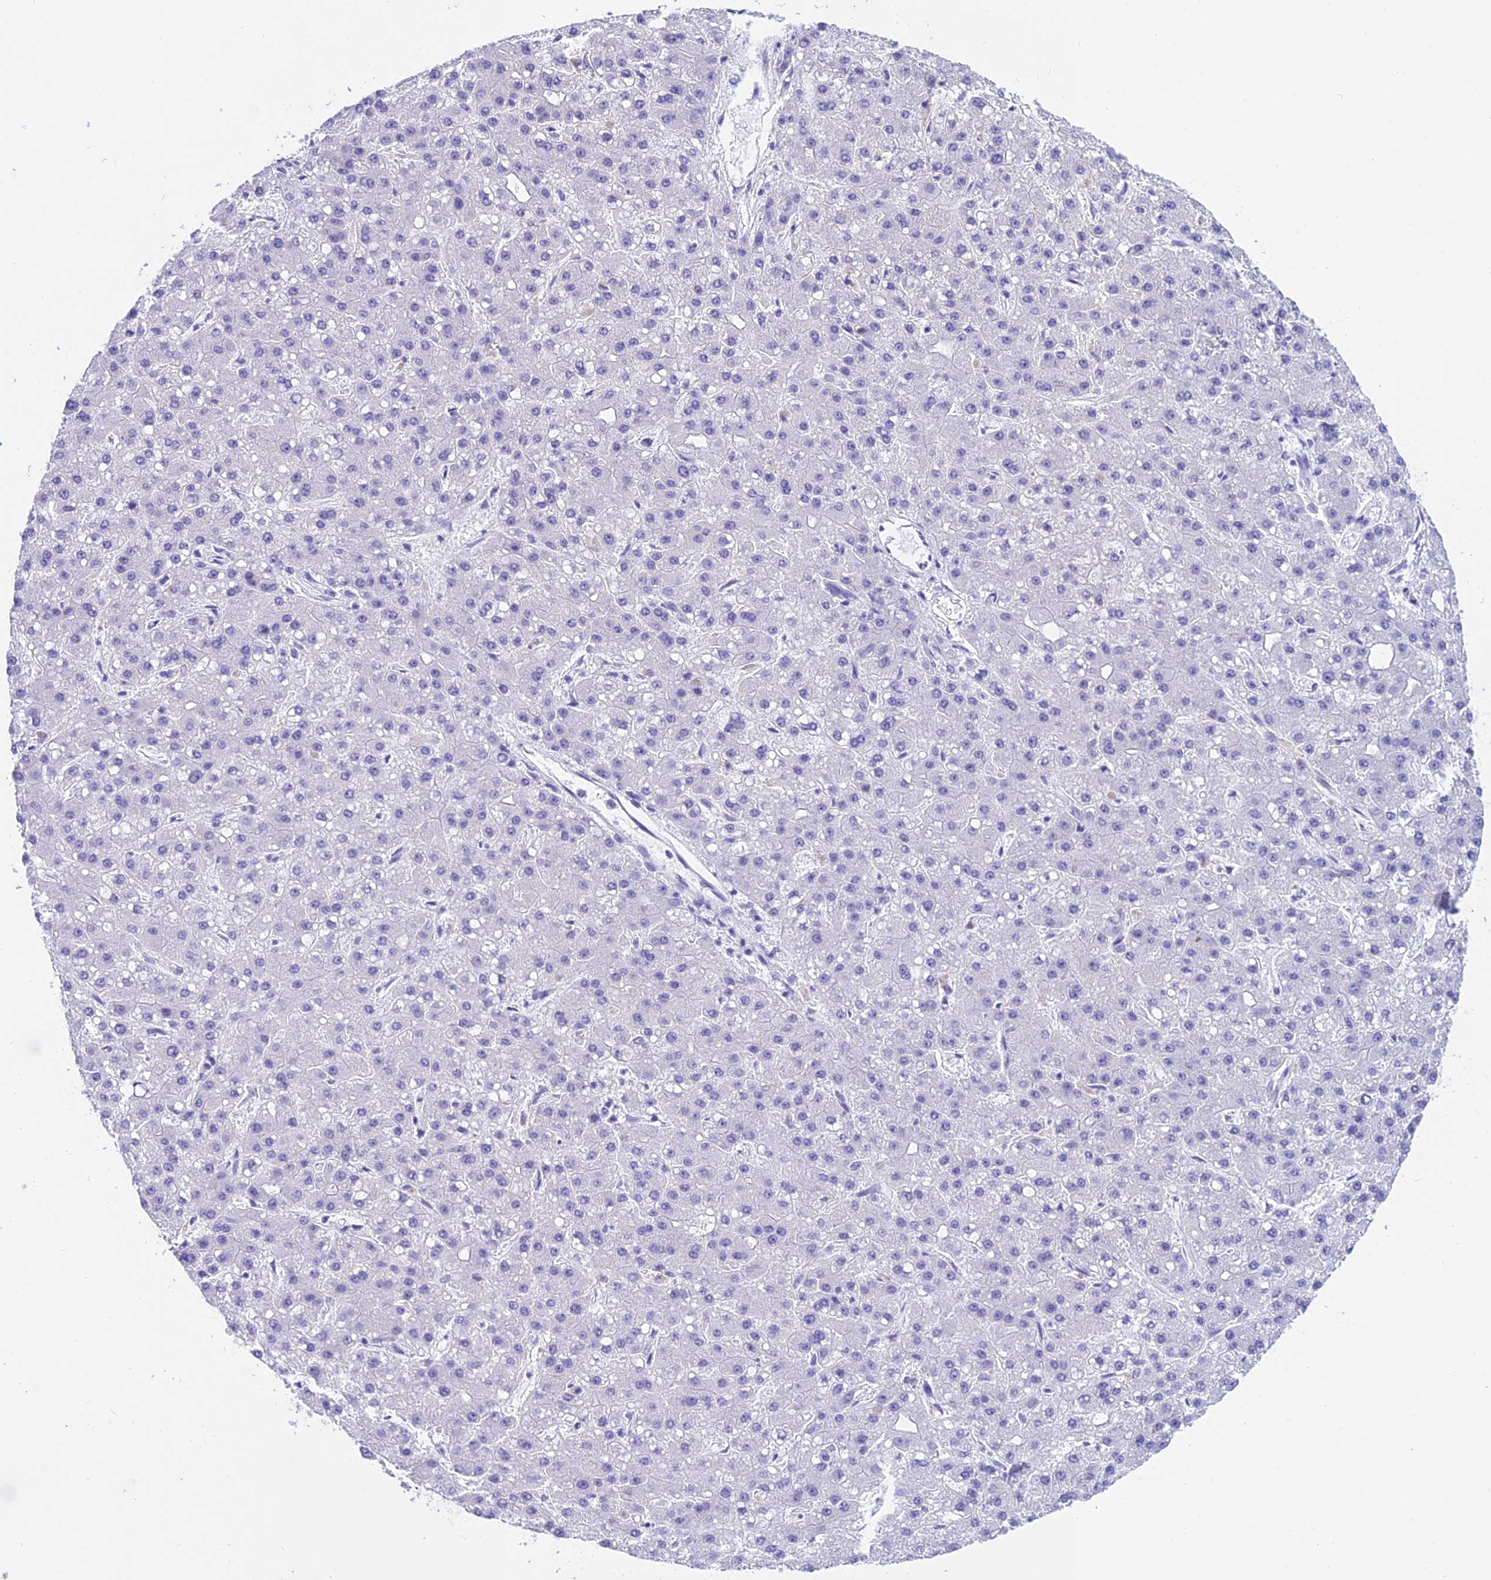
{"staining": {"intensity": "negative", "quantity": "none", "location": "none"}, "tissue": "liver cancer", "cell_type": "Tumor cells", "image_type": "cancer", "snomed": [{"axis": "morphology", "description": "Carcinoma, Hepatocellular, NOS"}, {"axis": "topography", "description": "Liver"}], "caption": "This is a histopathology image of immunohistochemistry (IHC) staining of hepatocellular carcinoma (liver), which shows no positivity in tumor cells. (DAB immunohistochemistry (IHC) visualized using brightfield microscopy, high magnification).", "gene": "C17orf67", "patient": {"sex": "male", "age": 67}}